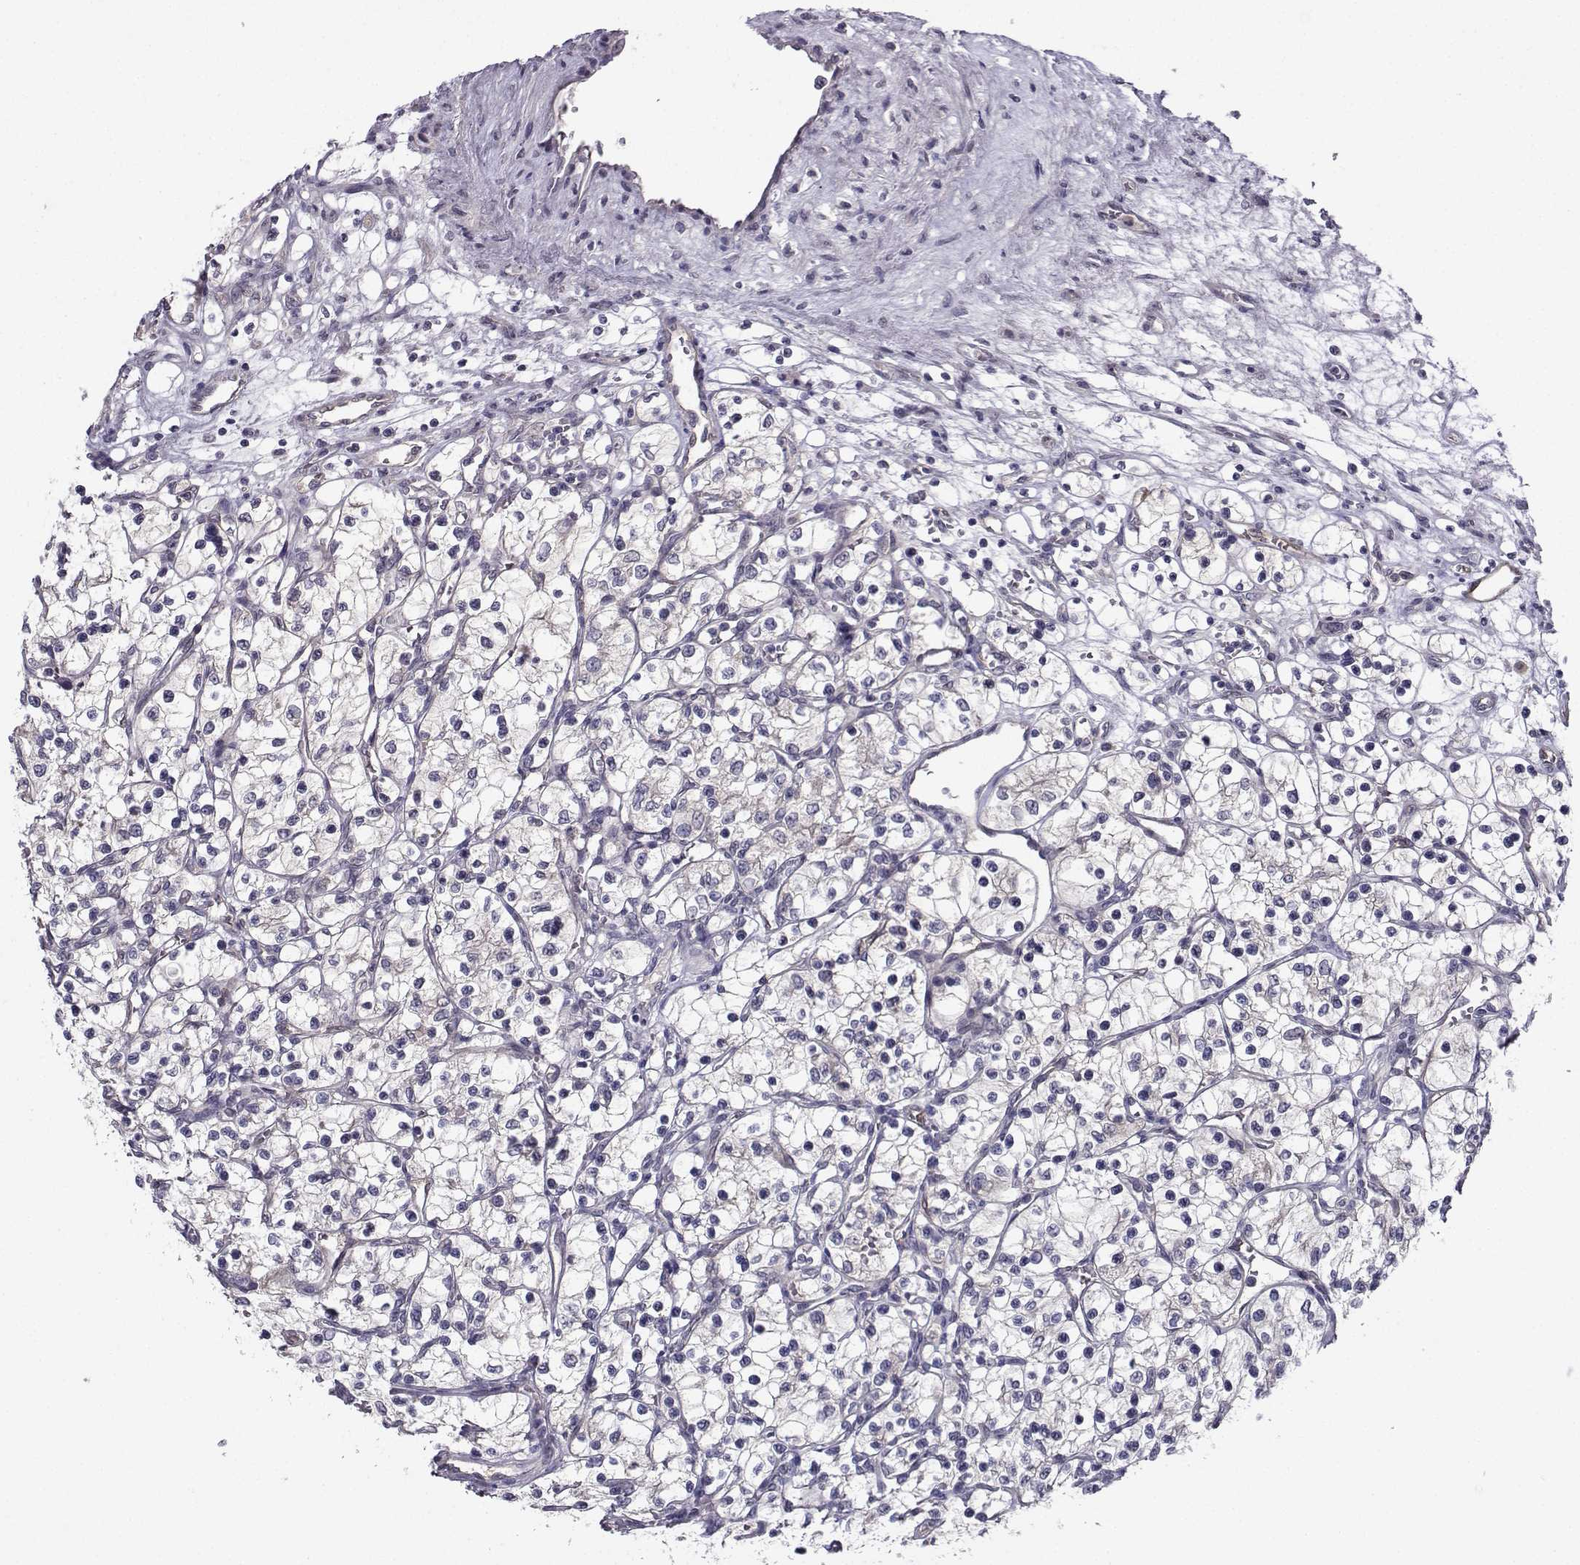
{"staining": {"intensity": "negative", "quantity": "none", "location": "none"}, "tissue": "renal cancer", "cell_type": "Tumor cells", "image_type": "cancer", "snomed": [{"axis": "morphology", "description": "Adenocarcinoma, NOS"}, {"axis": "topography", "description": "Kidney"}], "caption": "This is an immunohistochemistry (IHC) photomicrograph of human renal cancer. There is no expression in tumor cells.", "gene": "NQO1", "patient": {"sex": "female", "age": 69}}